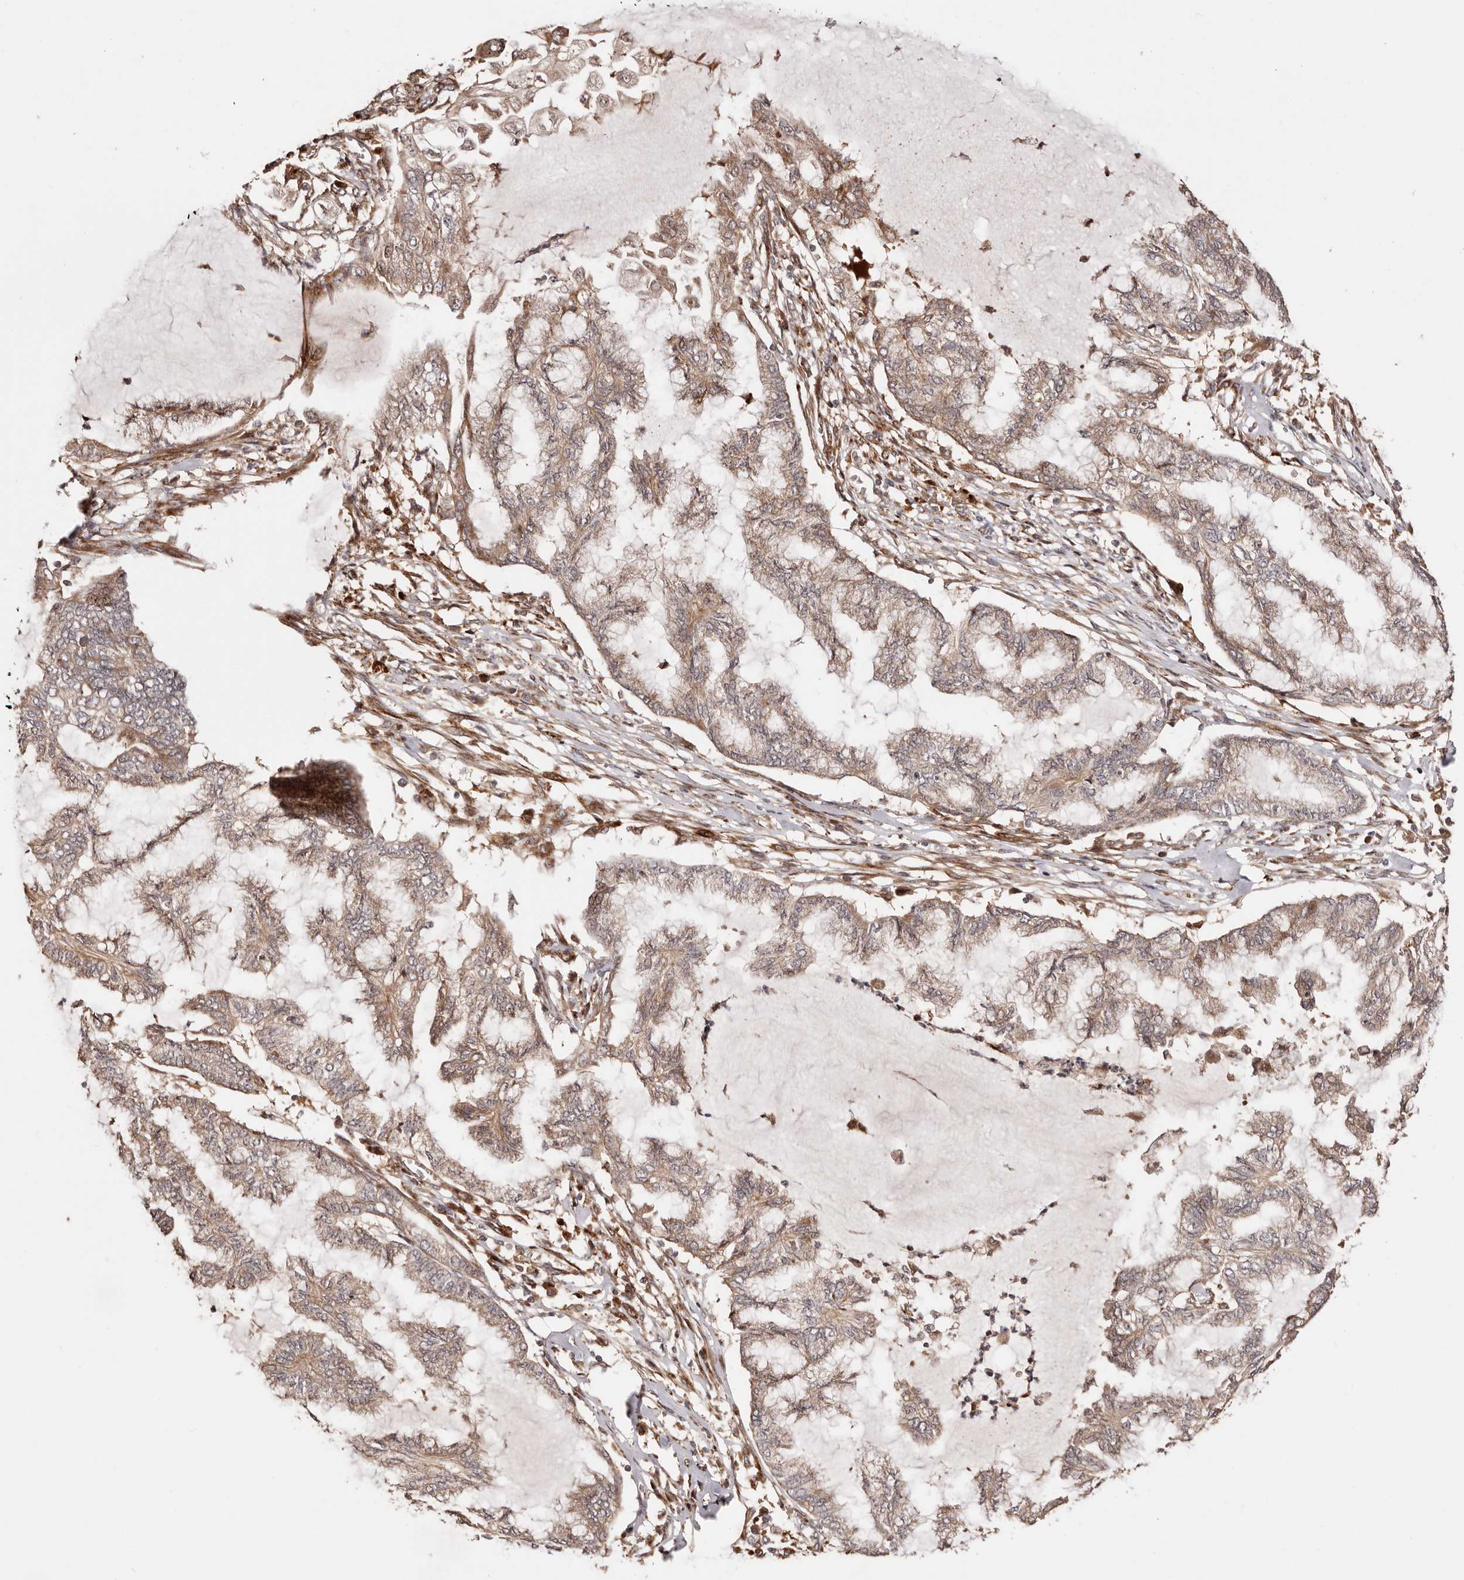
{"staining": {"intensity": "moderate", "quantity": ">75%", "location": "cytoplasmic/membranous"}, "tissue": "endometrial cancer", "cell_type": "Tumor cells", "image_type": "cancer", "snomed": [{"axis": "morphology", "description": "Adenocarcinoma, NOS"}, {"axis": "topography", "description": "Endometrium"}], "caption": "Immunohistochemistry of endometrial adenocarcinoma displays medium levels of moderate cytoplasmic/membranous positivity in approximately >75% of tumor cells.", "gene": "PTPN22", "patient": {"sex": "female", "age": 86}}